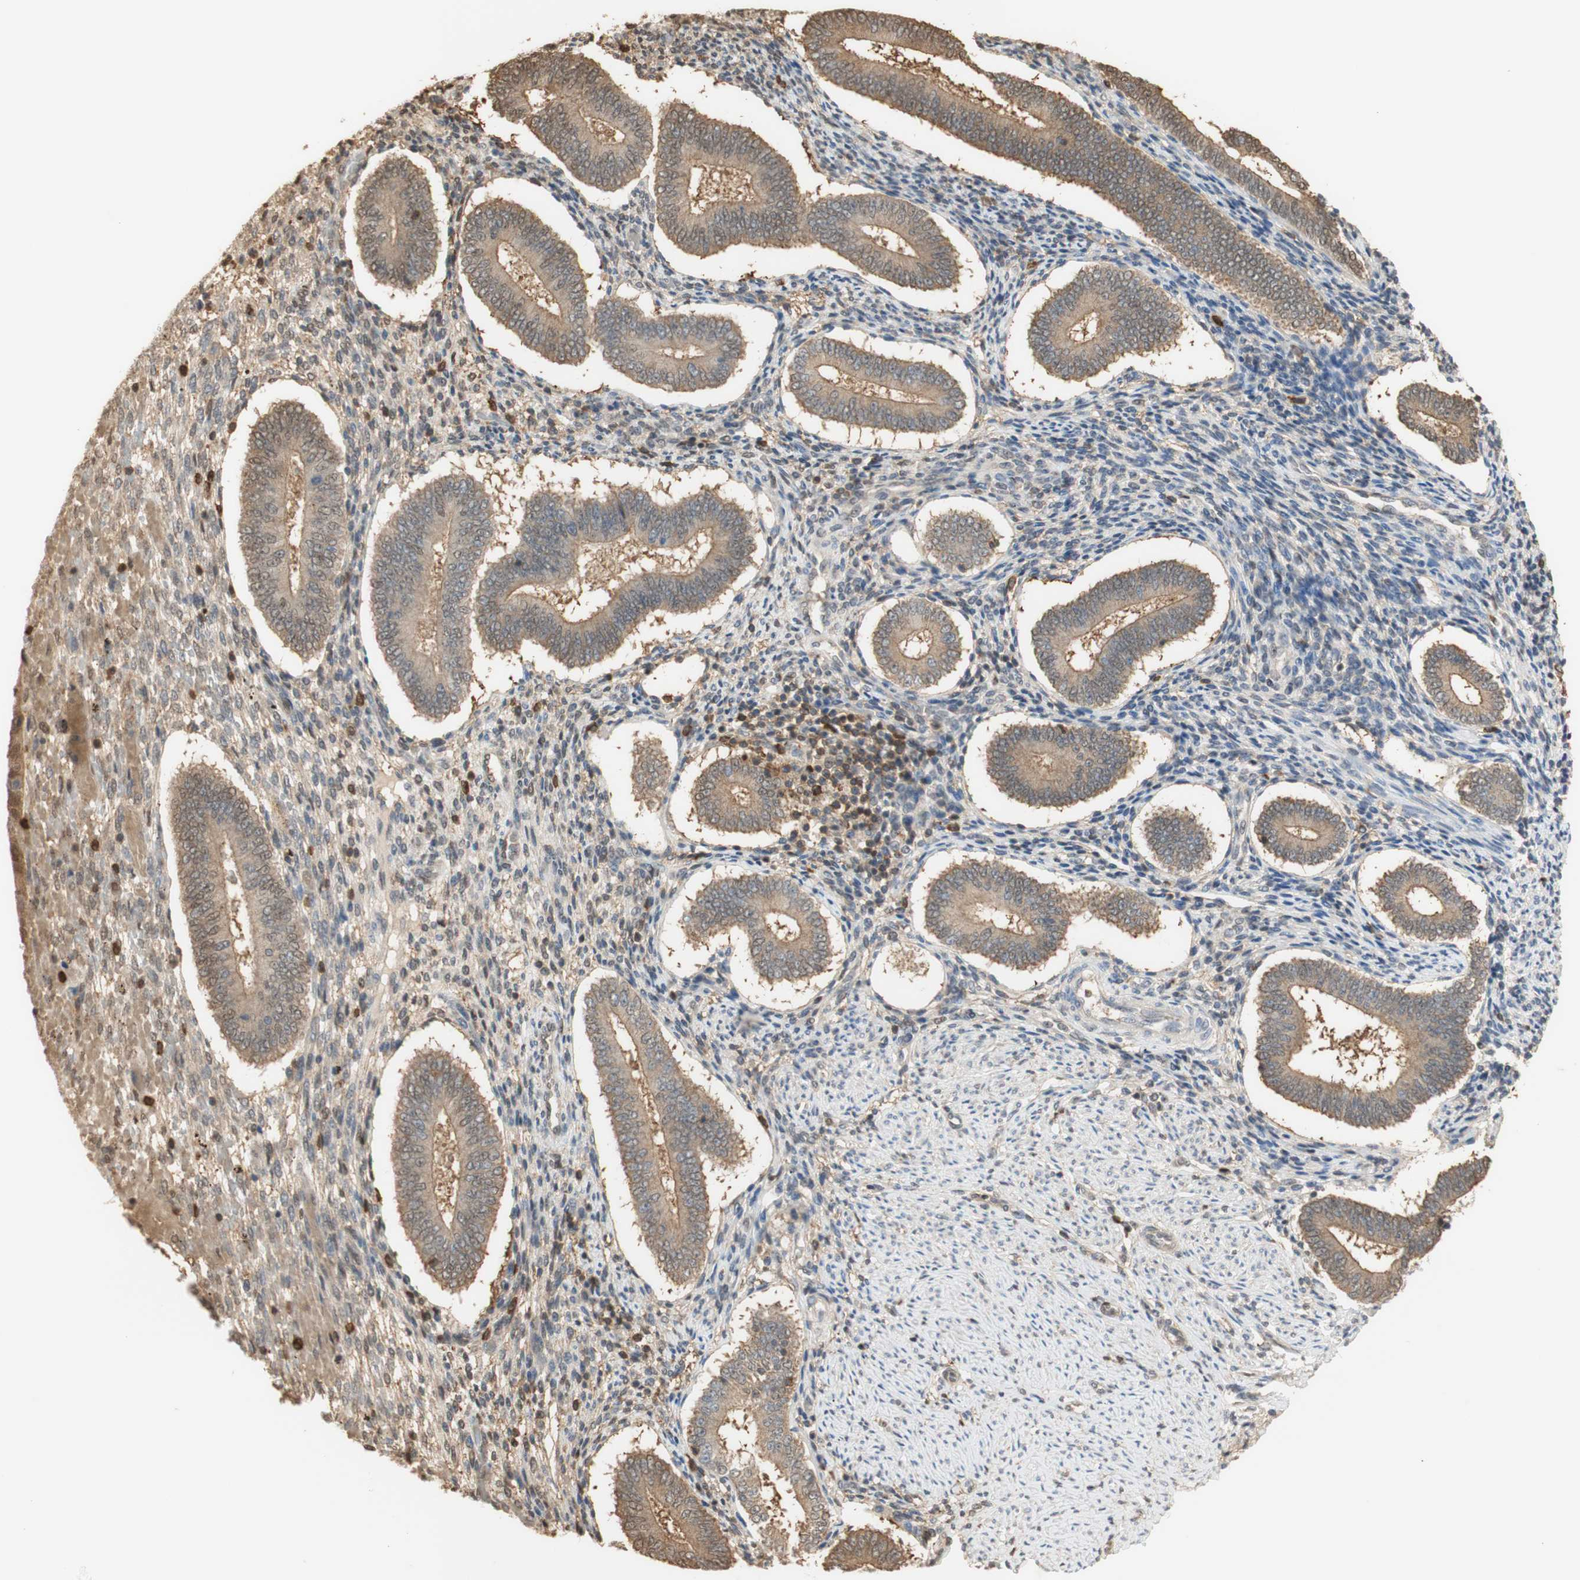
{"staining": {"intensity": "weak", "quantity": "25%-75%", "location": "cytoplasmic/membranous,nuclear"}, "tissue": "endometrium", "cell_type": "Cells in endometrial stroma", "image_type": "normal", "snomed": [{"axis": "morphology", "description": "Normal tissue, NOS"}, {"axis": "topography", "description": "Endometrium"}], "caption": "Endometrium stained for a protein (brown) shows weak cytoplasmic/membranous,nuclear positive positivity in about 25%-75% of cells in endometrial stroma.", "gene": "NAP1L4", "patient": {"sex": "female", "age": 42}}